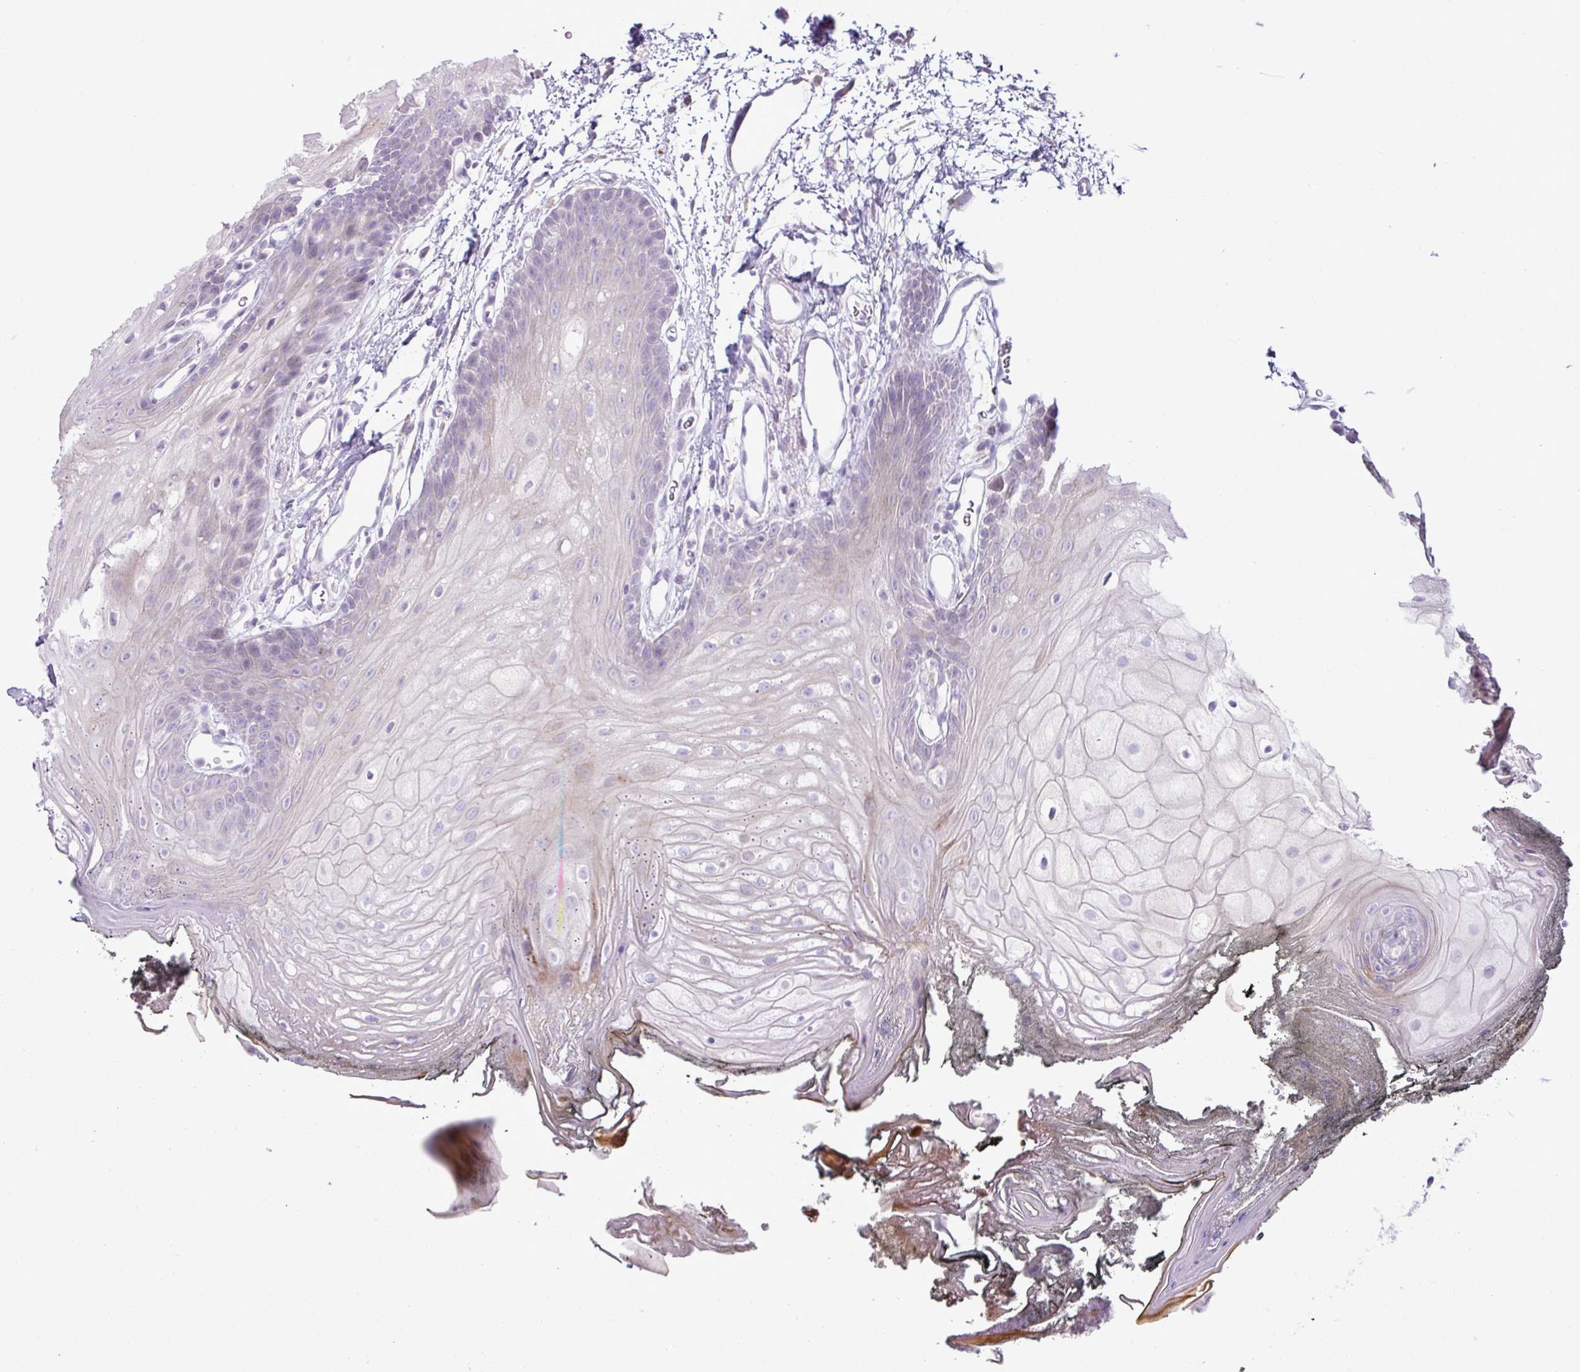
{"staining": {"intensity": "negative", "quantity": "none", "location": "none"}, "tissue": "oral mucosa", "cell_type": "Squamous epithelial cells", "image_type": "normal", "snomed": [{"axis": "morphology", "description": "Normal tissue, NOS"}, {"axis": "morphology", "description": "Squamous cell carcinoma, NOS"}, {"axis": "topography", "description": "Oral tissue"}, {"axis": "topography", "description": "Head-Neck"}], "caption": "Immunohistochemistry (IHC) histopathology image of benign oral mucosa: oral mucosa stained with DAB (3,3'-diaminobenzidine) demonstrates no significant protein positivity in squamous epithelial cells.", "gene": "RGS21", "patient": {"sex": "female", "age": 81}}